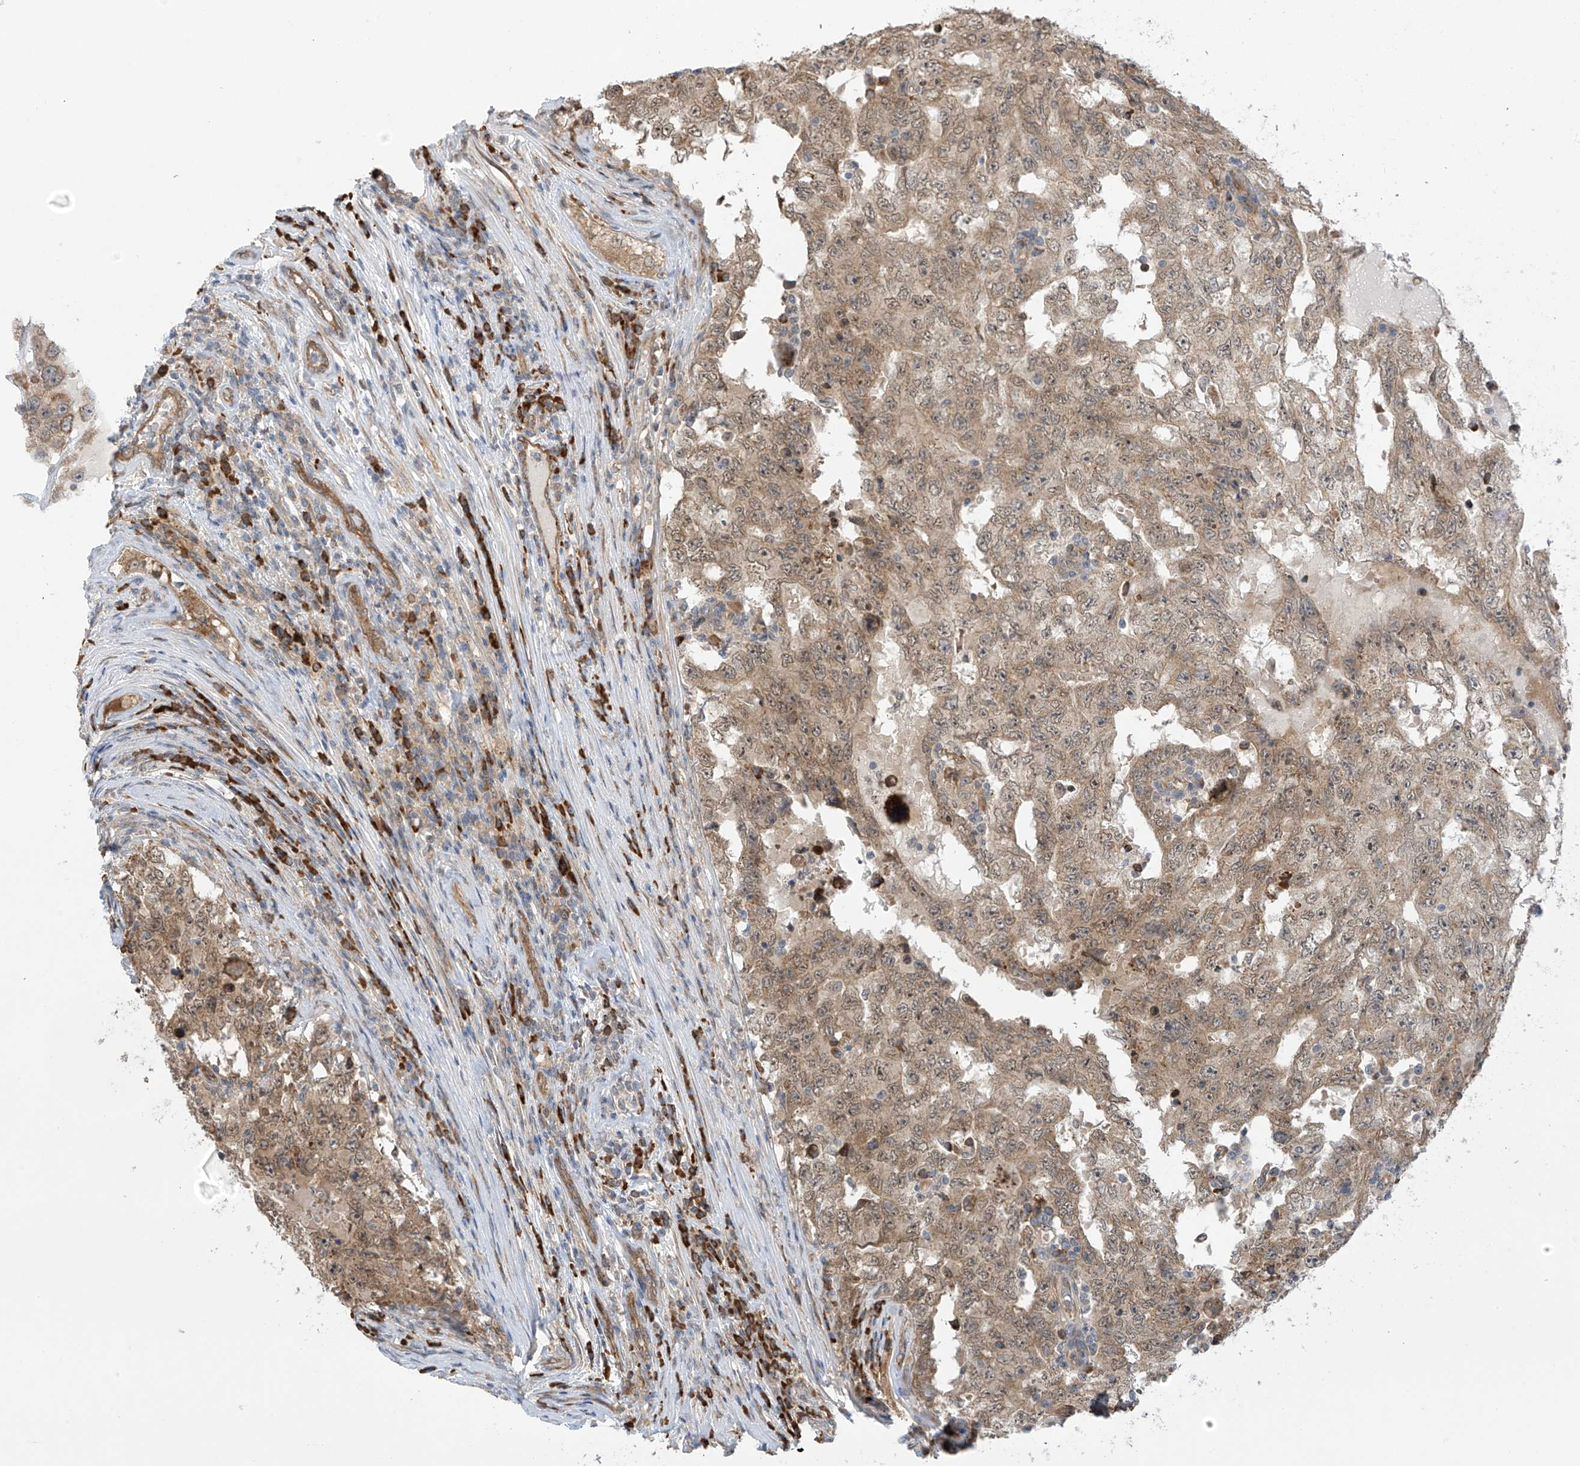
{"staining": {"intensity": "moderate", "quantity": "25%-75%", "location": "cytoplasmic/membranous,nuclear"}, "tissue": "testis cancer", "cell_type": "Tumor cells", "image_type": "cancer", "snomed": [{"axis": "morphology", "description": "Carcinoma, Embryonal, NOS"}, {"axis": "topography", "description": "Testis"}], "caption": "Immunohistochemical staining of human embryonal carcinoma (testis) displays medium levels of moderate cytoplasmic/membranous and nuclear protein expression in approximately 25%-75% of tumor cells.", "gene": "KIAA1522", "patient": {"sex": "male", "age": 26}}